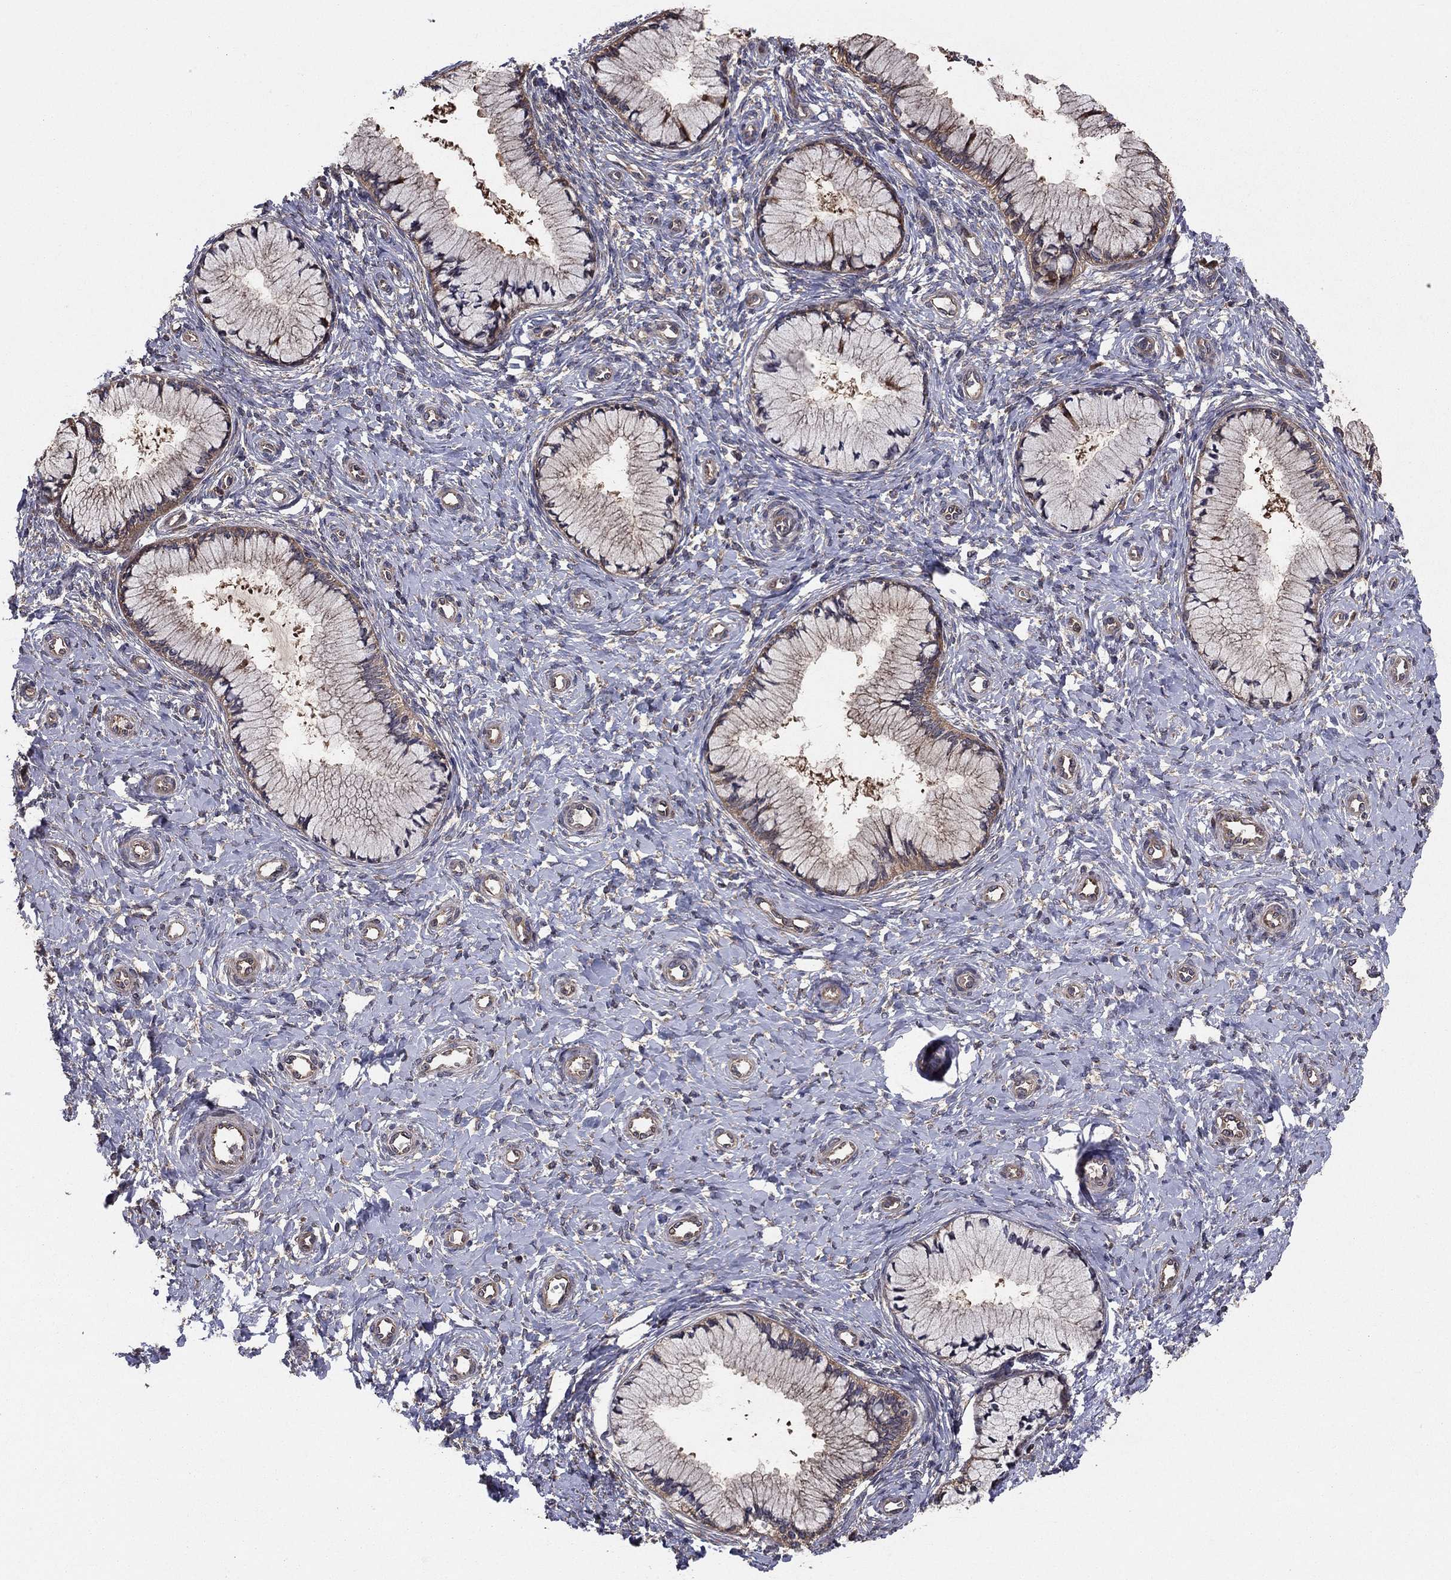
{"staining": {"intensity": "moderate", "quantity": "<25%", "location": "cytoplasmic/membranous"}, "tissue": "cervix", "cell_type": "Glandular cells", "image_type": "normal", "snomed": [{"axis": "morphology", "description": "Normal tissue, NOS"}, {"axis": "topography", "description": "Cervix"}], "caption": "About <25% of glandular cells in unremarkable cervix exhibit moderate cytoplasmic/membranous protein positivity as visualized by brown immunohistochemical staining.", "gene": "BABAM2", "patient": {"sex": "female", "age": 37}}